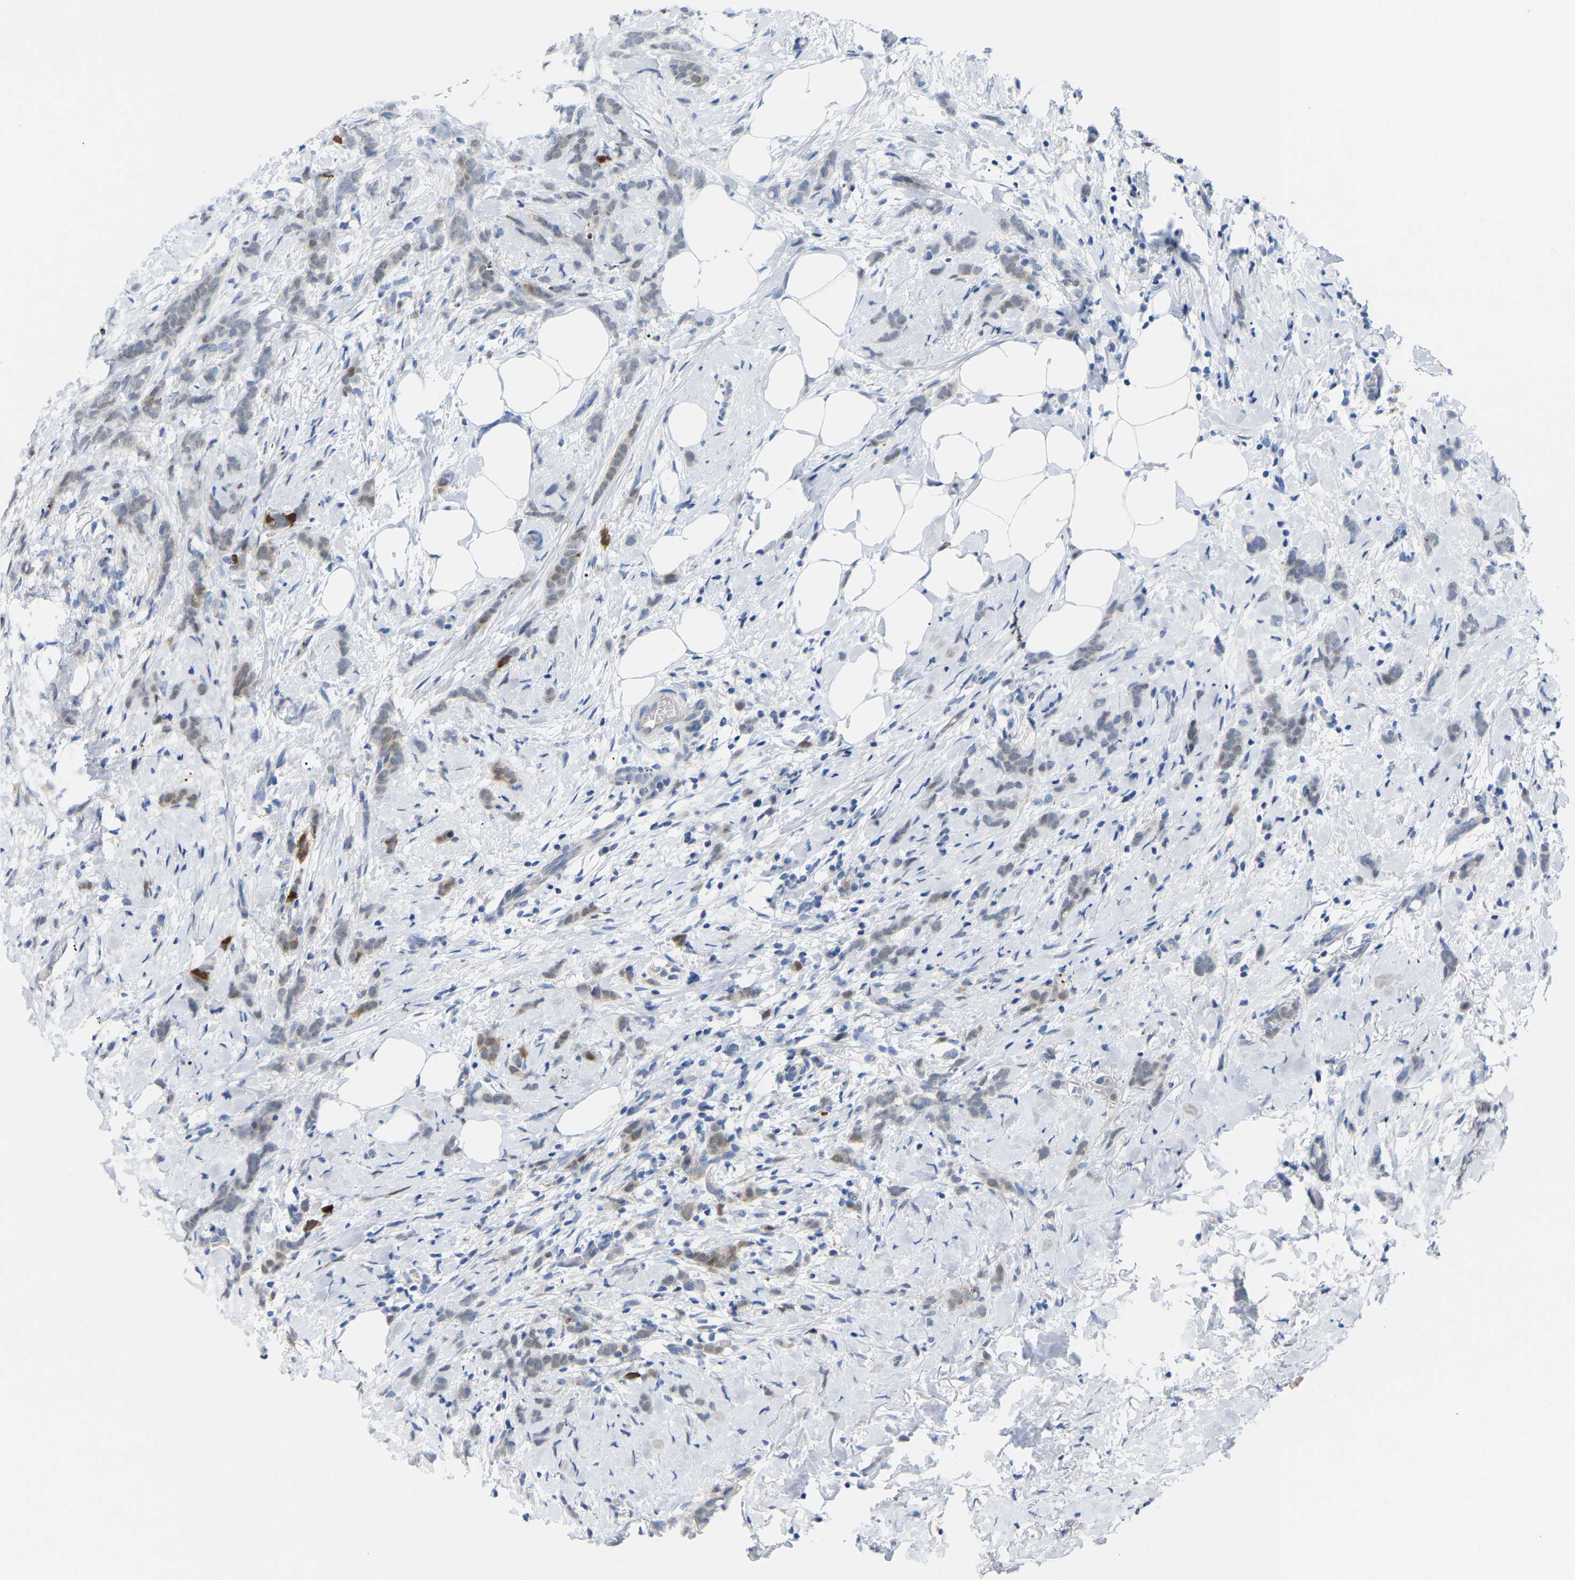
{"staining": {"intensity": "weak", "quantity": ">75%", "location": "nuclear"}, "tissue": "breast cancer", "cell_type": "Tumor cells", "image_type": "cancer", "snomed": [{"axis": "morphology", "description": "Lobular carcinoma, in situ"}, {"axis": "morphology", "description": "Lobular carcinoma"}, {"axis": "topography", "description": "Breast"}], "caption": "Human breast cancer stained with a protein marker exhibits weak staining in tumor cells.", "gene": "ABTB2", "patient": {"sex": "female", "age": 41}}